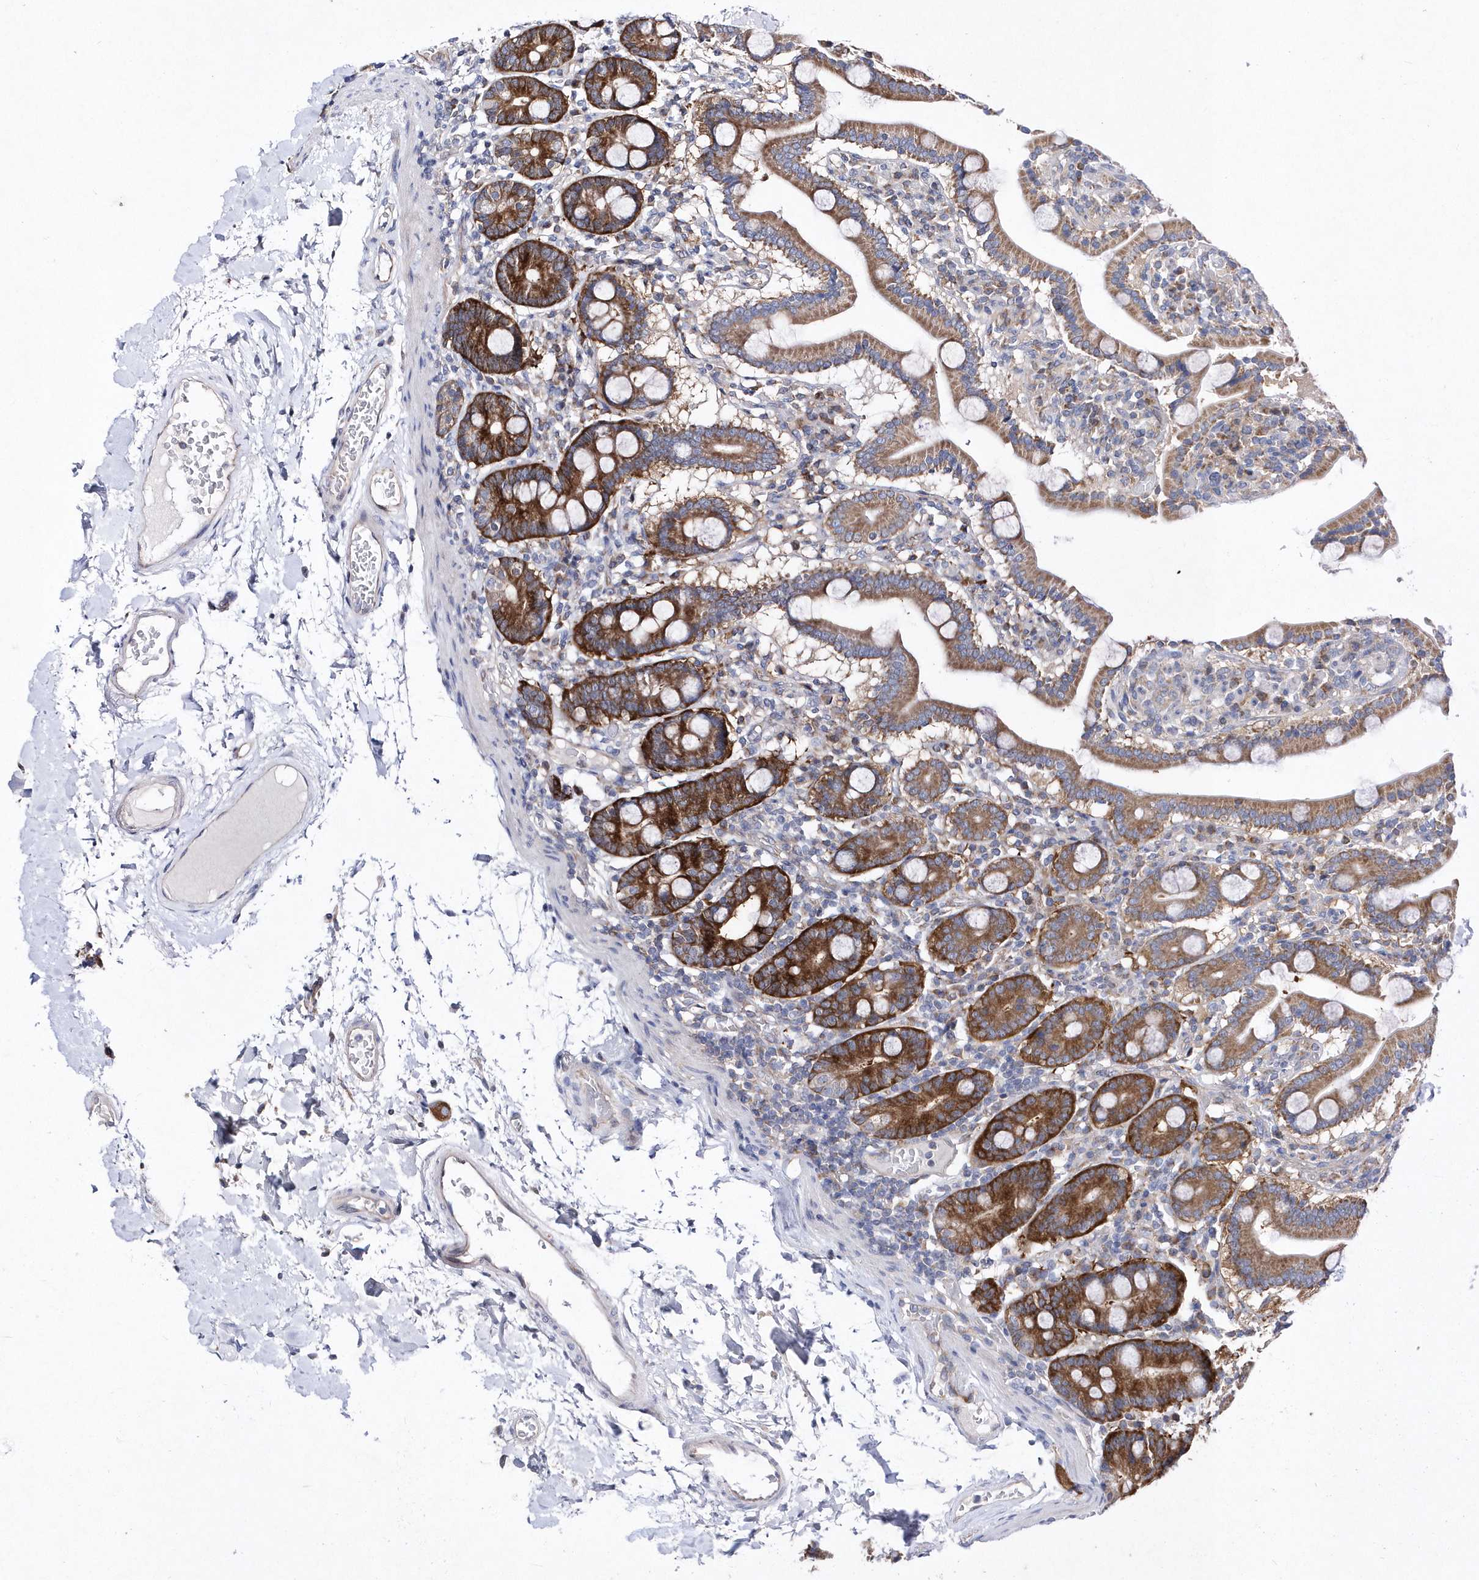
{"staining": {"intensity": "strong", "quantity": ">75%", "location": "cytoplasmic/membranous"}, "tissue": "duodenum", "cell_type": "Glandular cells", "image_type": "normal", "snomed": [{"axis": "morphology", "description": "Normal tissue, NOS"}, {"axis": "topography", "description": "Duodenum"}], "caption": "Protein staining reveals strong cytoplasmic/membranous staining in about >75% of glandular cells in unremarkable duodenum.", "gene": "JKAMP", "patient": {"sex": "male", "age": 55}}